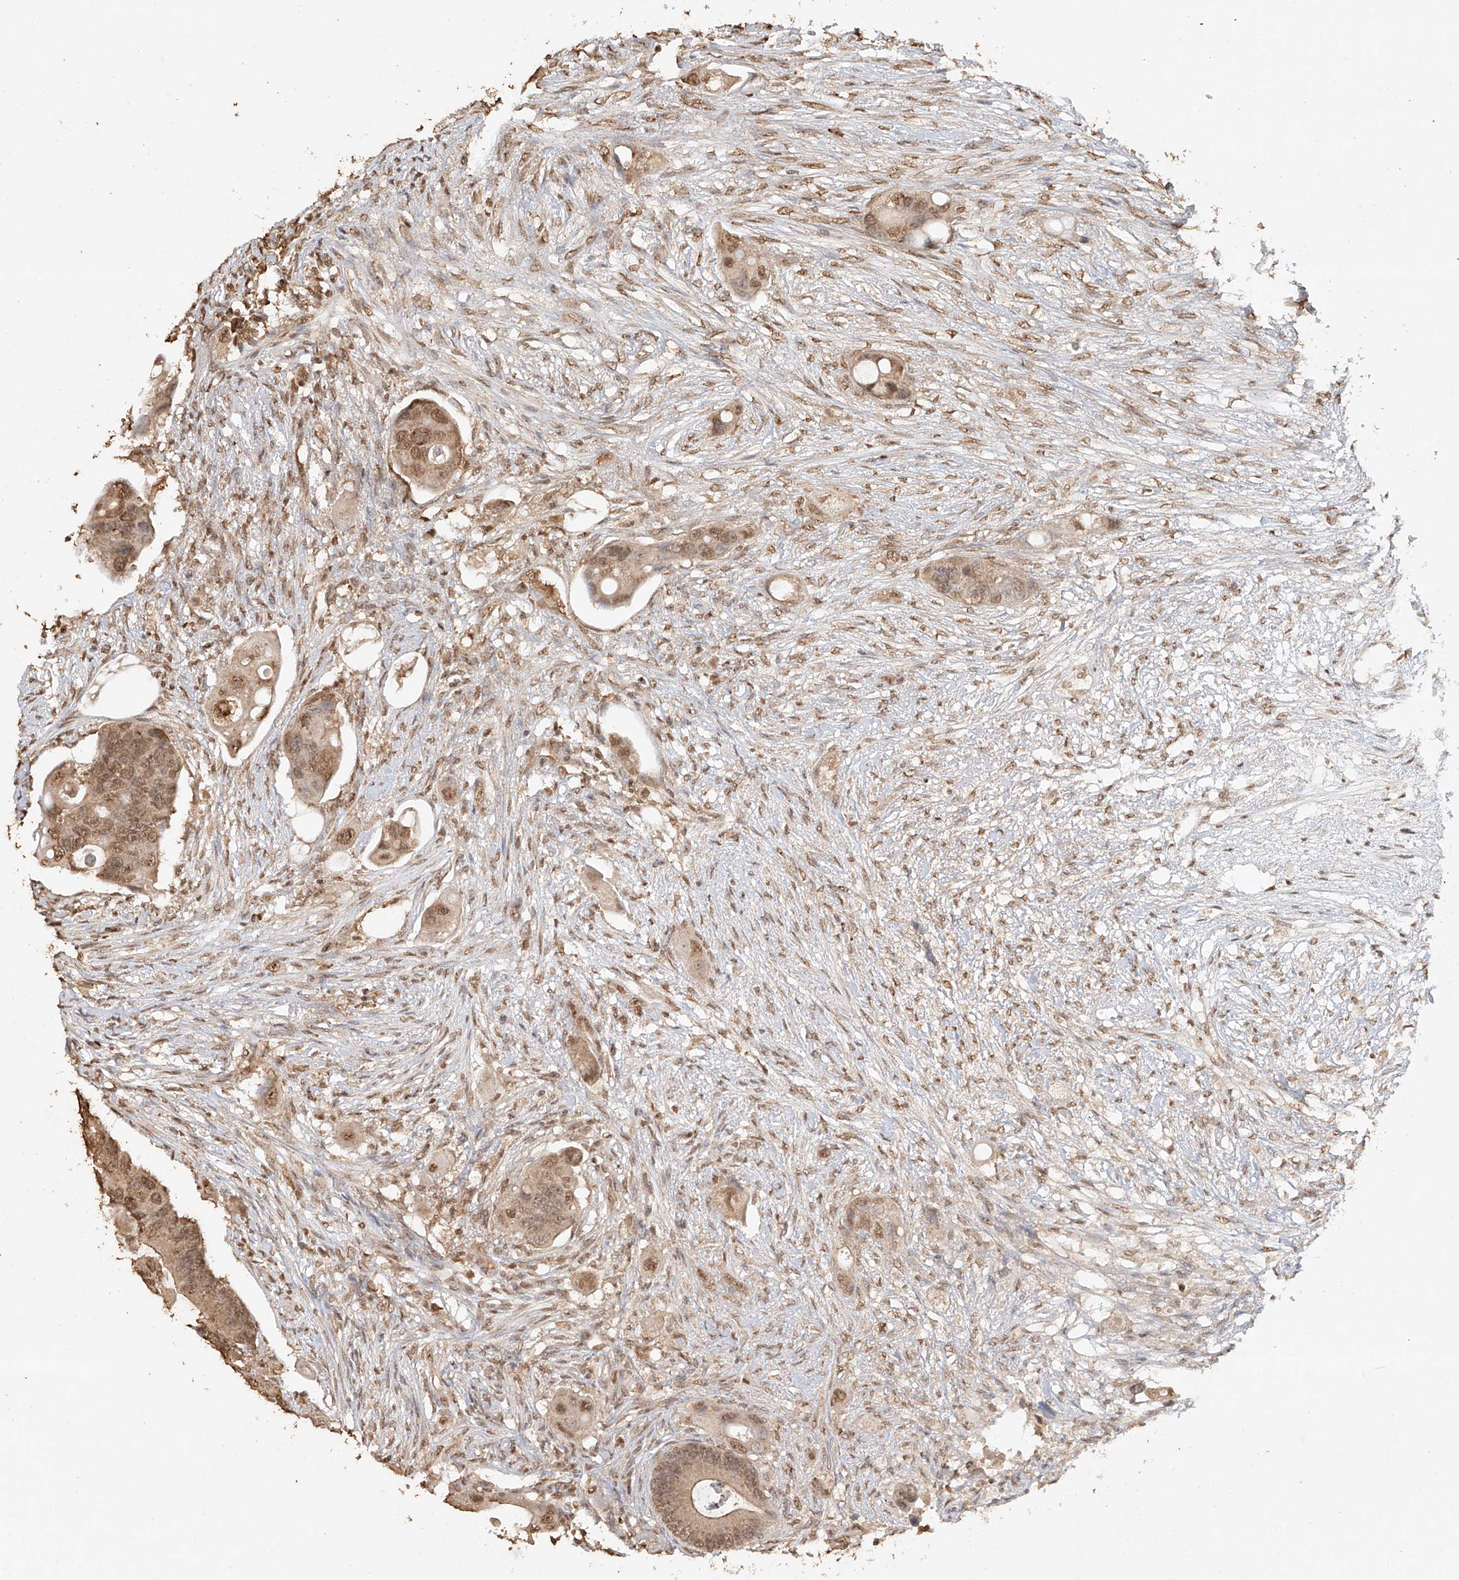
{"staining": {"intensity": "moderate", "quantity": ">75%", "location": "cytoplasmic/membranous,nuclear"}, "tissue": "colorectal cancer", "cell_type": "Tumor cells", "image_type": "cancer", "snomed": [{"axis": "morphology", "description": "Adenocarcinoma, NOS"}, {"axis": "topography", "description": "Colon"}], "caption": "The photomicrograph exhibits immunohistochemical staining of adenocarcinoma (colorectal). There is moderate cytoplasmic/membranous and nuclear positivity is appreciated in approximately >75% of tumor cells. The staining was performed using DAB to visualize the protein expression in brown, while the nuclei were stained in blue with hematoxylin (Magnification: 20x).", "gene": "TIGAR", "patient": {"sex": "female", "age": 57}}